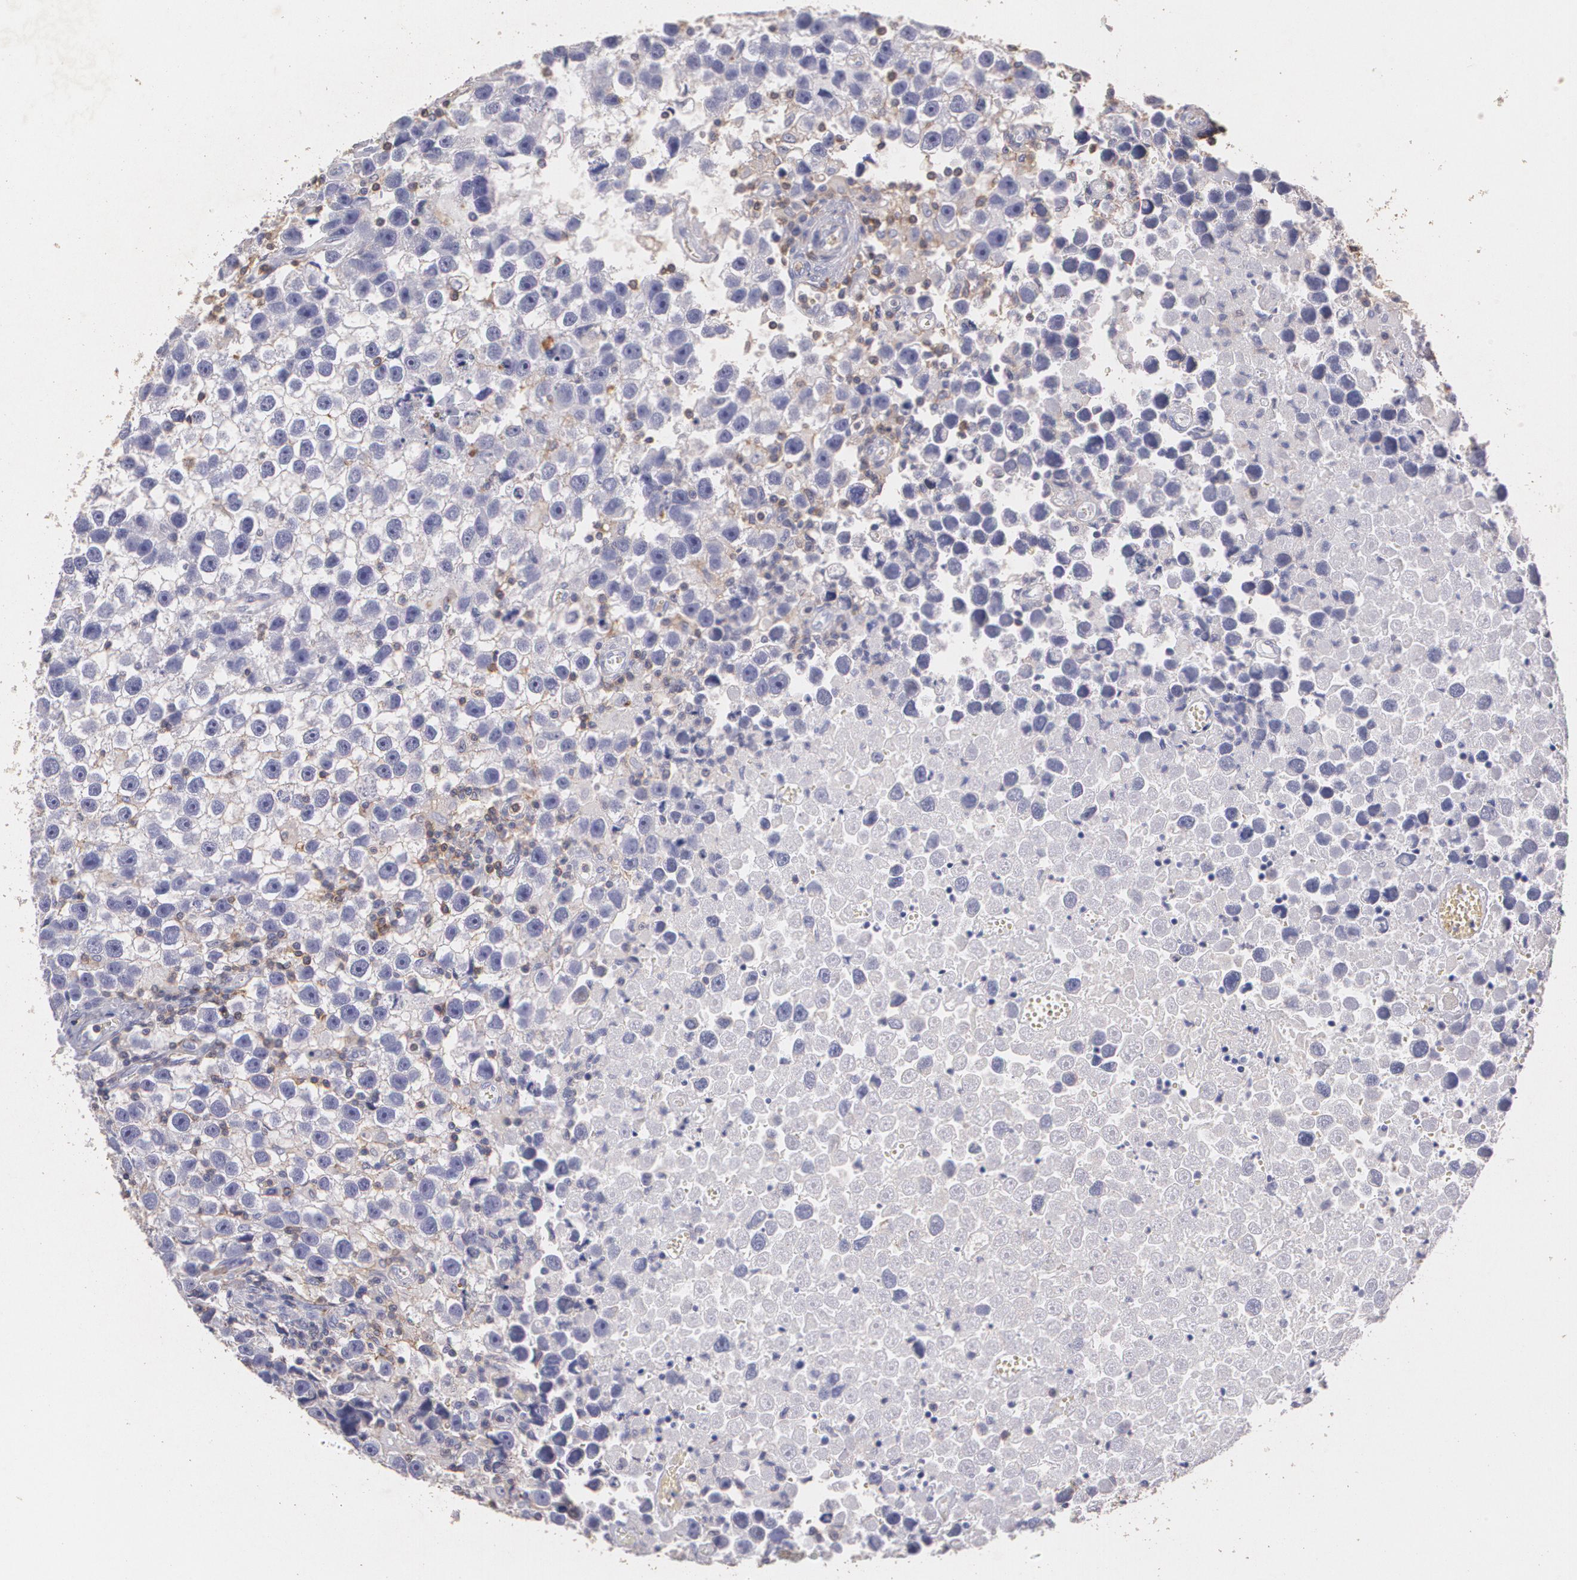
{"staining": {"intensity": "negative", "quantity": "none", "location": "none"}, "tissue": "testis cancer", "cell_type": "Tumor cells", "image_type": "cancer", "snomed": [{"axis": "morphology", "description": "Seminoma, NOS"}, {"axis": "topography", "description": "Testis"}], "caption": "Immunohistochemistry histopathology image of neoplastic tissue: human testis cancer stained with DAB demonstrates no significant protein staining in tumor cells.", "gene": "TGFBR1", "patient": {"sex": "male", "age": 43}}